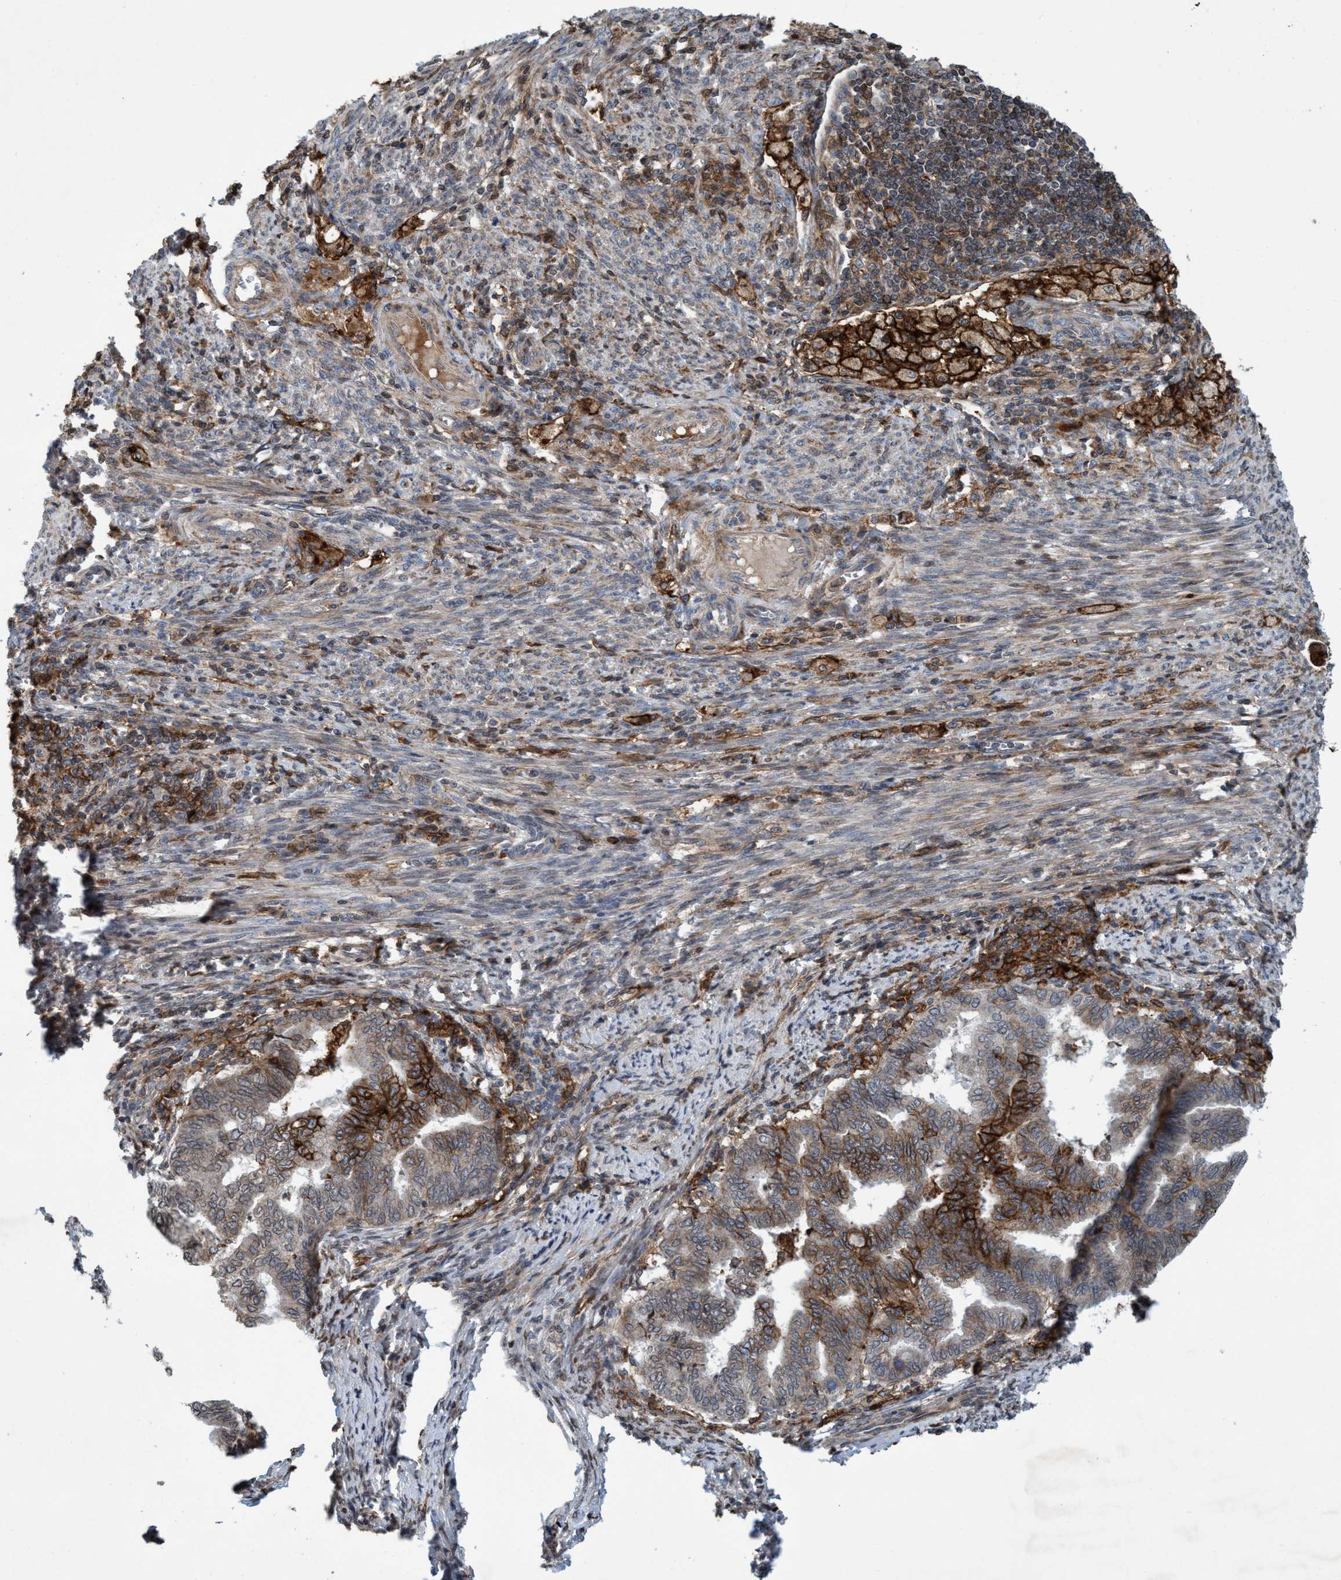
{"staining": {"intensity": "strong", "quantity": "25%-75%", "location": "cytoplasmic/membranous"}, "tissue": "endometrial cancer", "cell_type": "Tumor cells", "image_type": "cancer", "snomed": [{"axis": "morphology", "description": "Polyp, NOS"}, {"axis": "morphology", "description": "Adenocarcinoma, NOS"}, {"axis": "morphology", "description": "Adenoma, NOS"}, {"axis": "topography", "description": "Endometrium"}], "caption": "This histopathology image displays endometrial adenocarcinoma stained with immunohistochemistry (IHC) to label a protein in brown. The cytoplasmic/membranous of tumor cells show strong positivity for the protein. Nuclei are counter-stained blue.", "gene": "SLC16A3", "patient": {"sex": "female", "age": 79}}